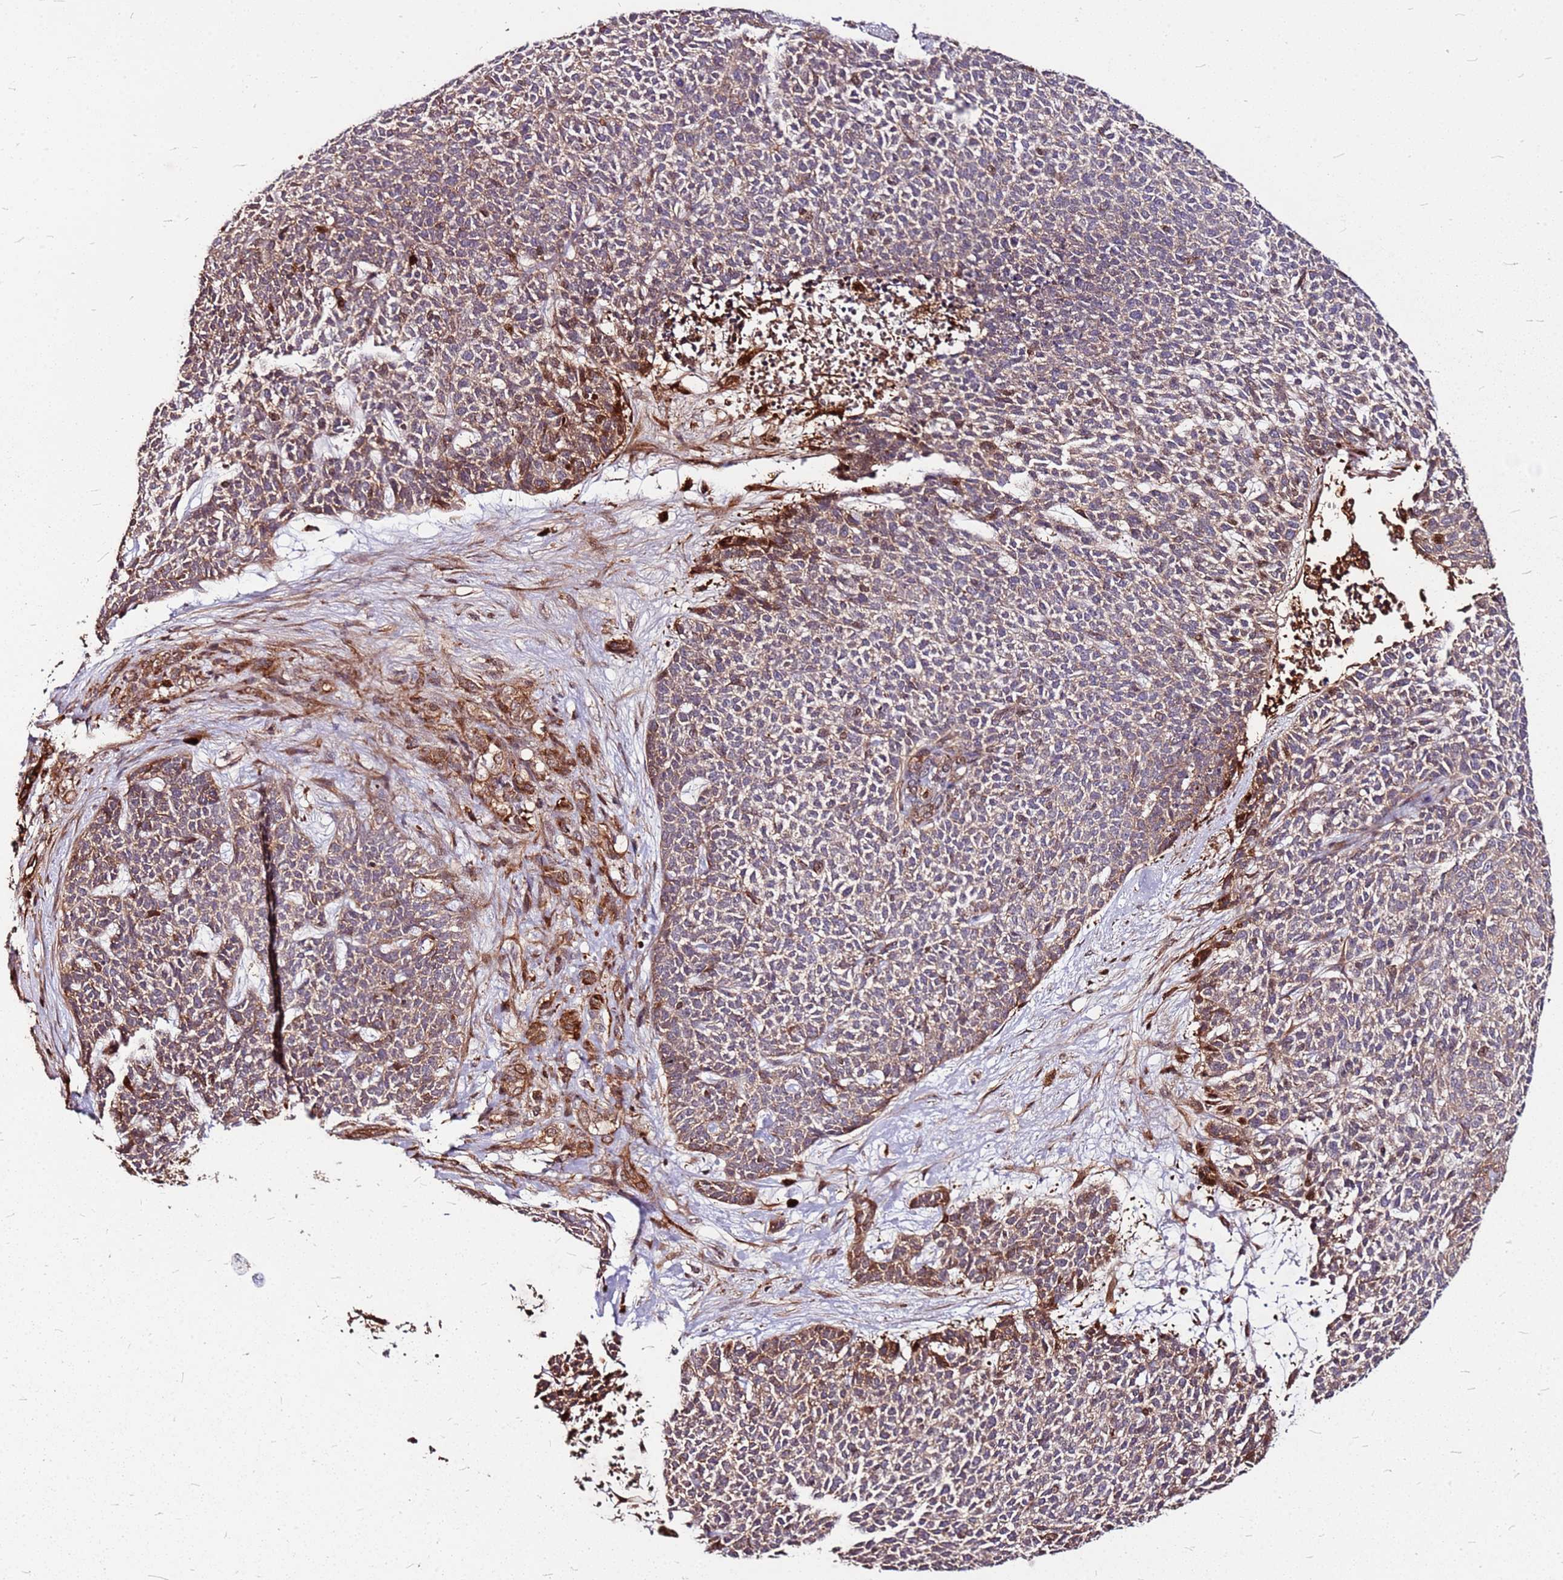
{"staining": {"intensity": "moderate", "quantity": "25%-75%", "location": "cytoplasmic/membranous"}, "tissue": "skin cancer", "cell_type": "Tumor cells", "image_type": "cancer", "snomed": [{"axis": "morphology", "description": "Basal cell carcinoma"}, {"axis": "topography", "description": "Skin"}], "caption": "An image of human skin cancer stained for a protein exhibits moderate cytoplasmic/membranous brown staining in tumor cells.", "gene": "LYPLAL1", "patient": {"sex": "female", "age": 84}}